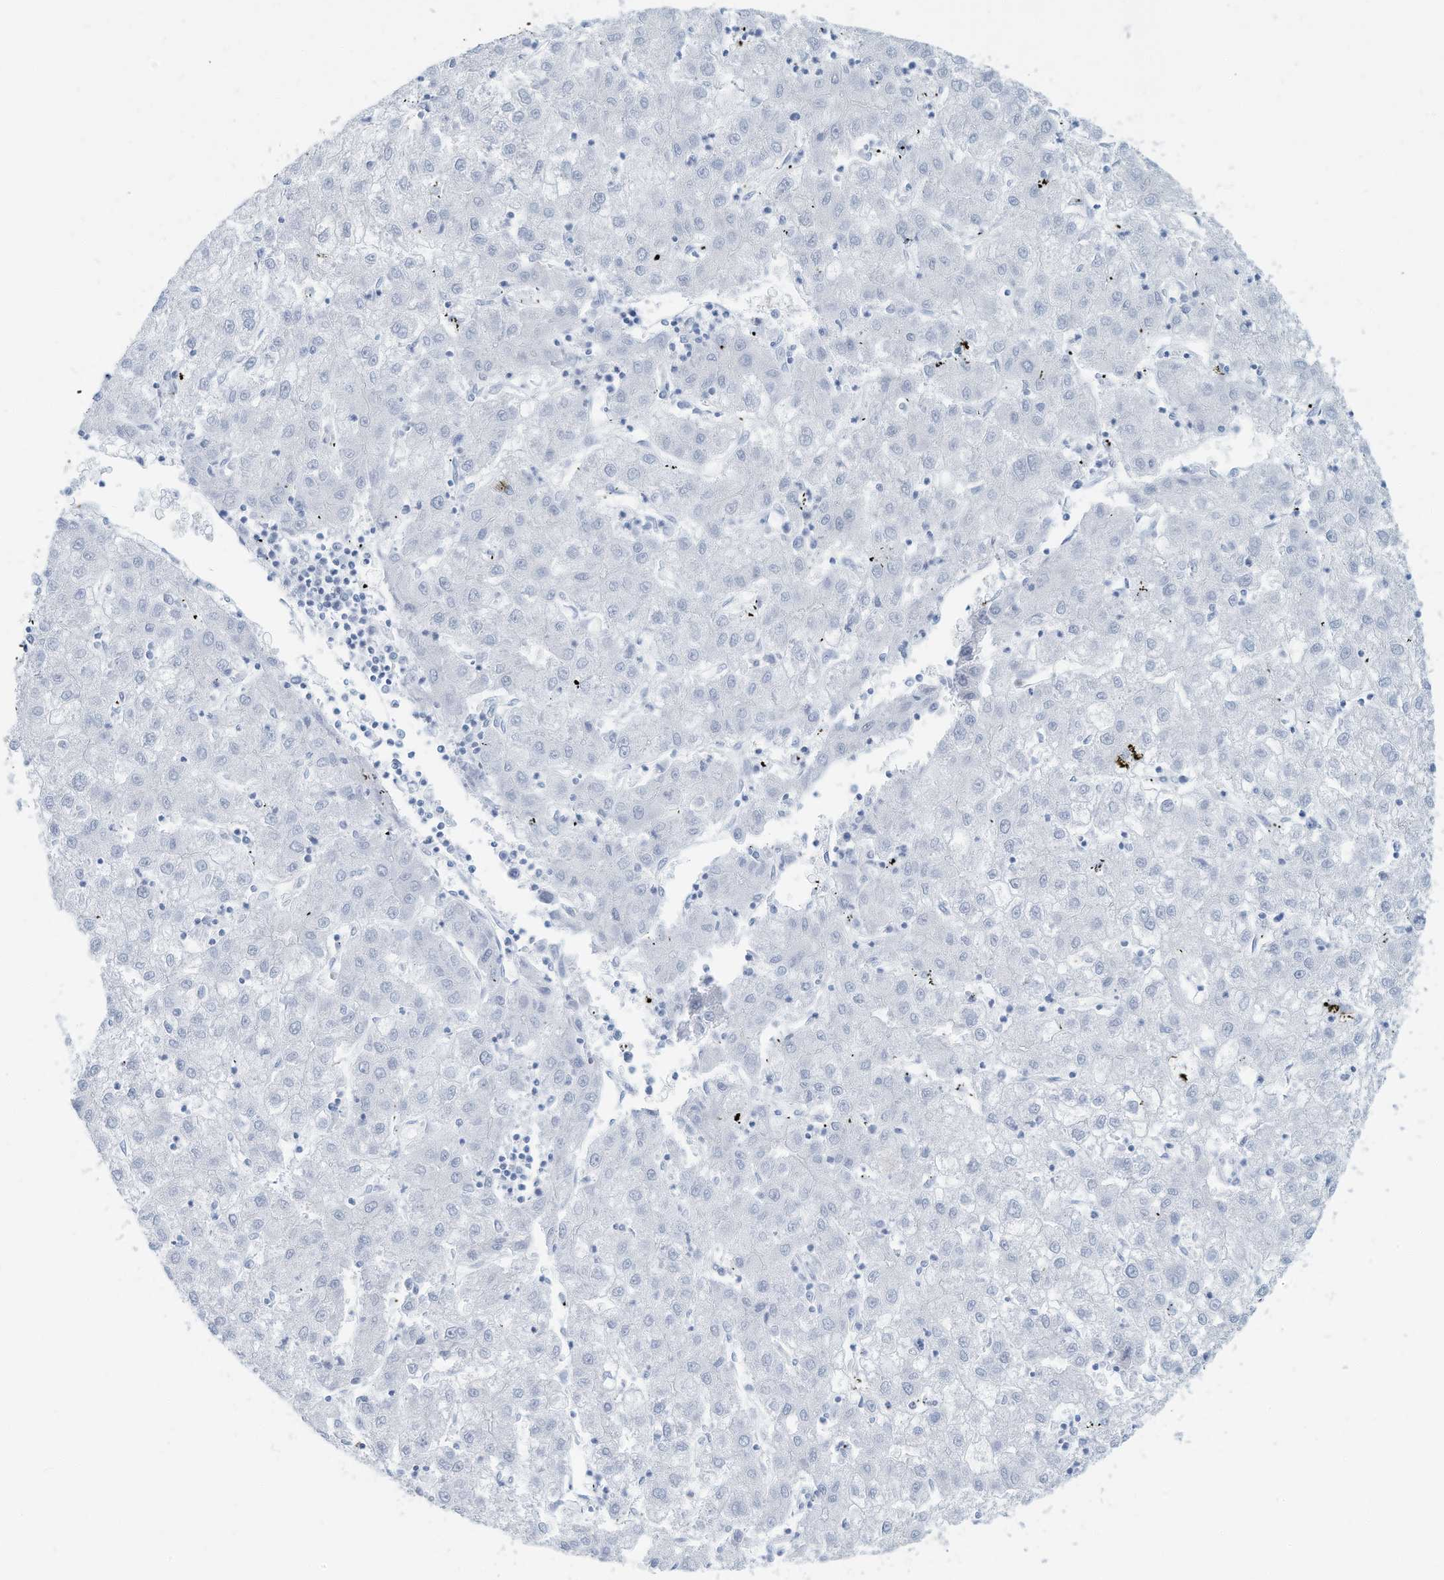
{"staining": {"intensity": "negative", "quantity": "none", "location": "none"}, "tissue": "liver cancer", "cell_type": "Tumor cells", "image_type": "cancer", "snomed": [{"axis": "morphology", "description": "Carcinoma, Hepatocellular, NOS"}, {"axis": "topography", "description": "Liver"}], "caption": "Immunohistochemistry (IHC) micrograph of neoplastic tissue: human hepatocellular carcinoma (liver) stained with DAB exhibits no significant protein expression in tumor cells.", "gene": "ERI2", "patient": {"sex": "male", "age": 72}}